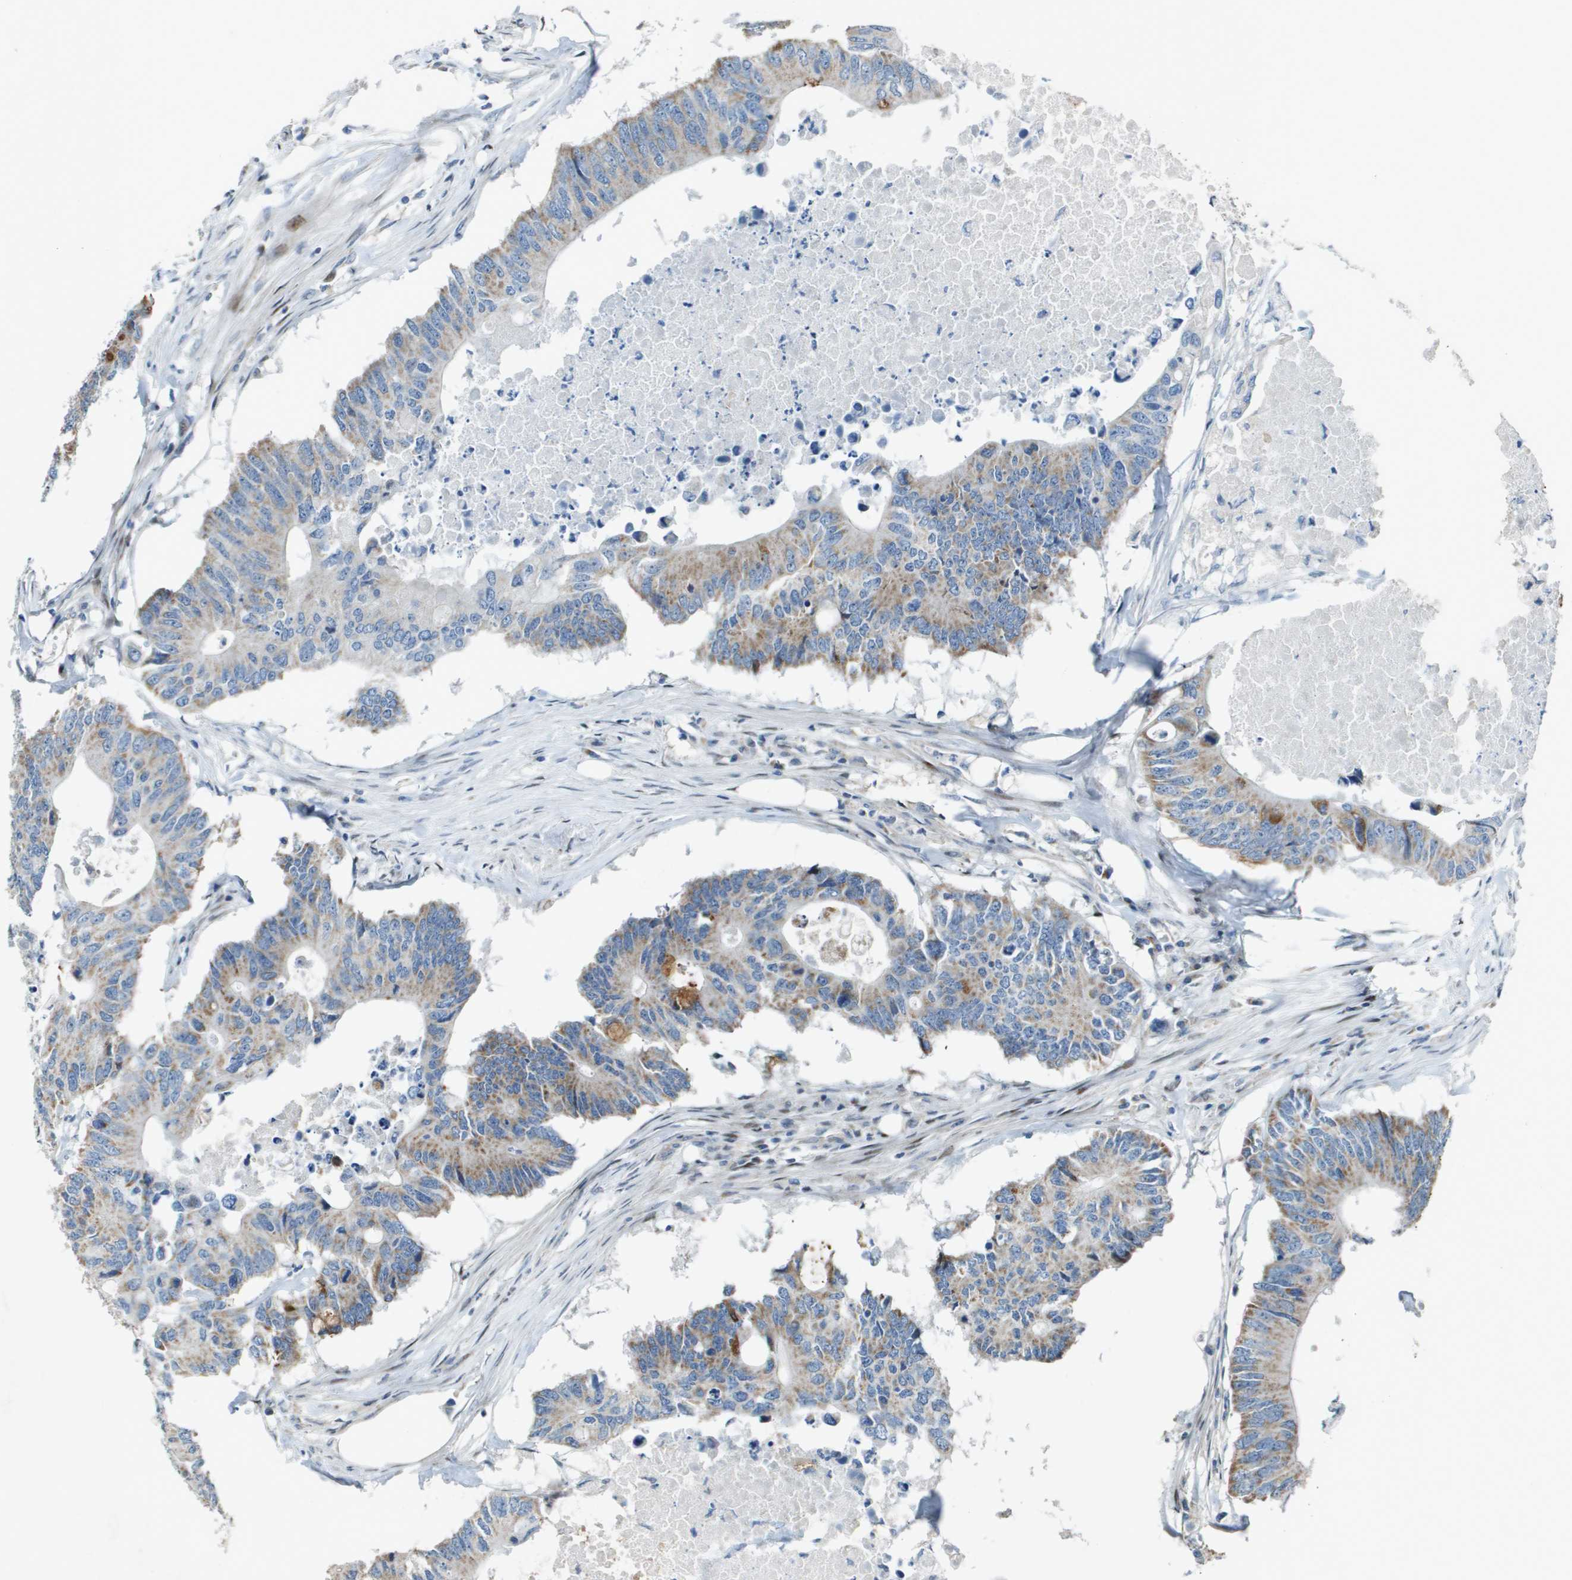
{"staining": {"intensity": "weak", "quantity": ">75%", "location": "cytoplasmic/membranous"}, "tissue": "colorectal cancer", "cell_type": "Tumor cells", "image_type": "cancer", "snomed": [{"axis": "morphology", "description": "Adenocarcinoma, NOS"}, {"axis": "topography", "description": "Colon"}], "caption": "Adenocarcinoma (colorectal) stained for a protein shows weak cytoplasmic/membranous positivity in tumor cells. (DAB (3,3'-diaminobenzidine) IHC with brightfield microscopy, high magnification).", "gene": "MGAT3", "patient": {"sex": "male", "age": 71}}